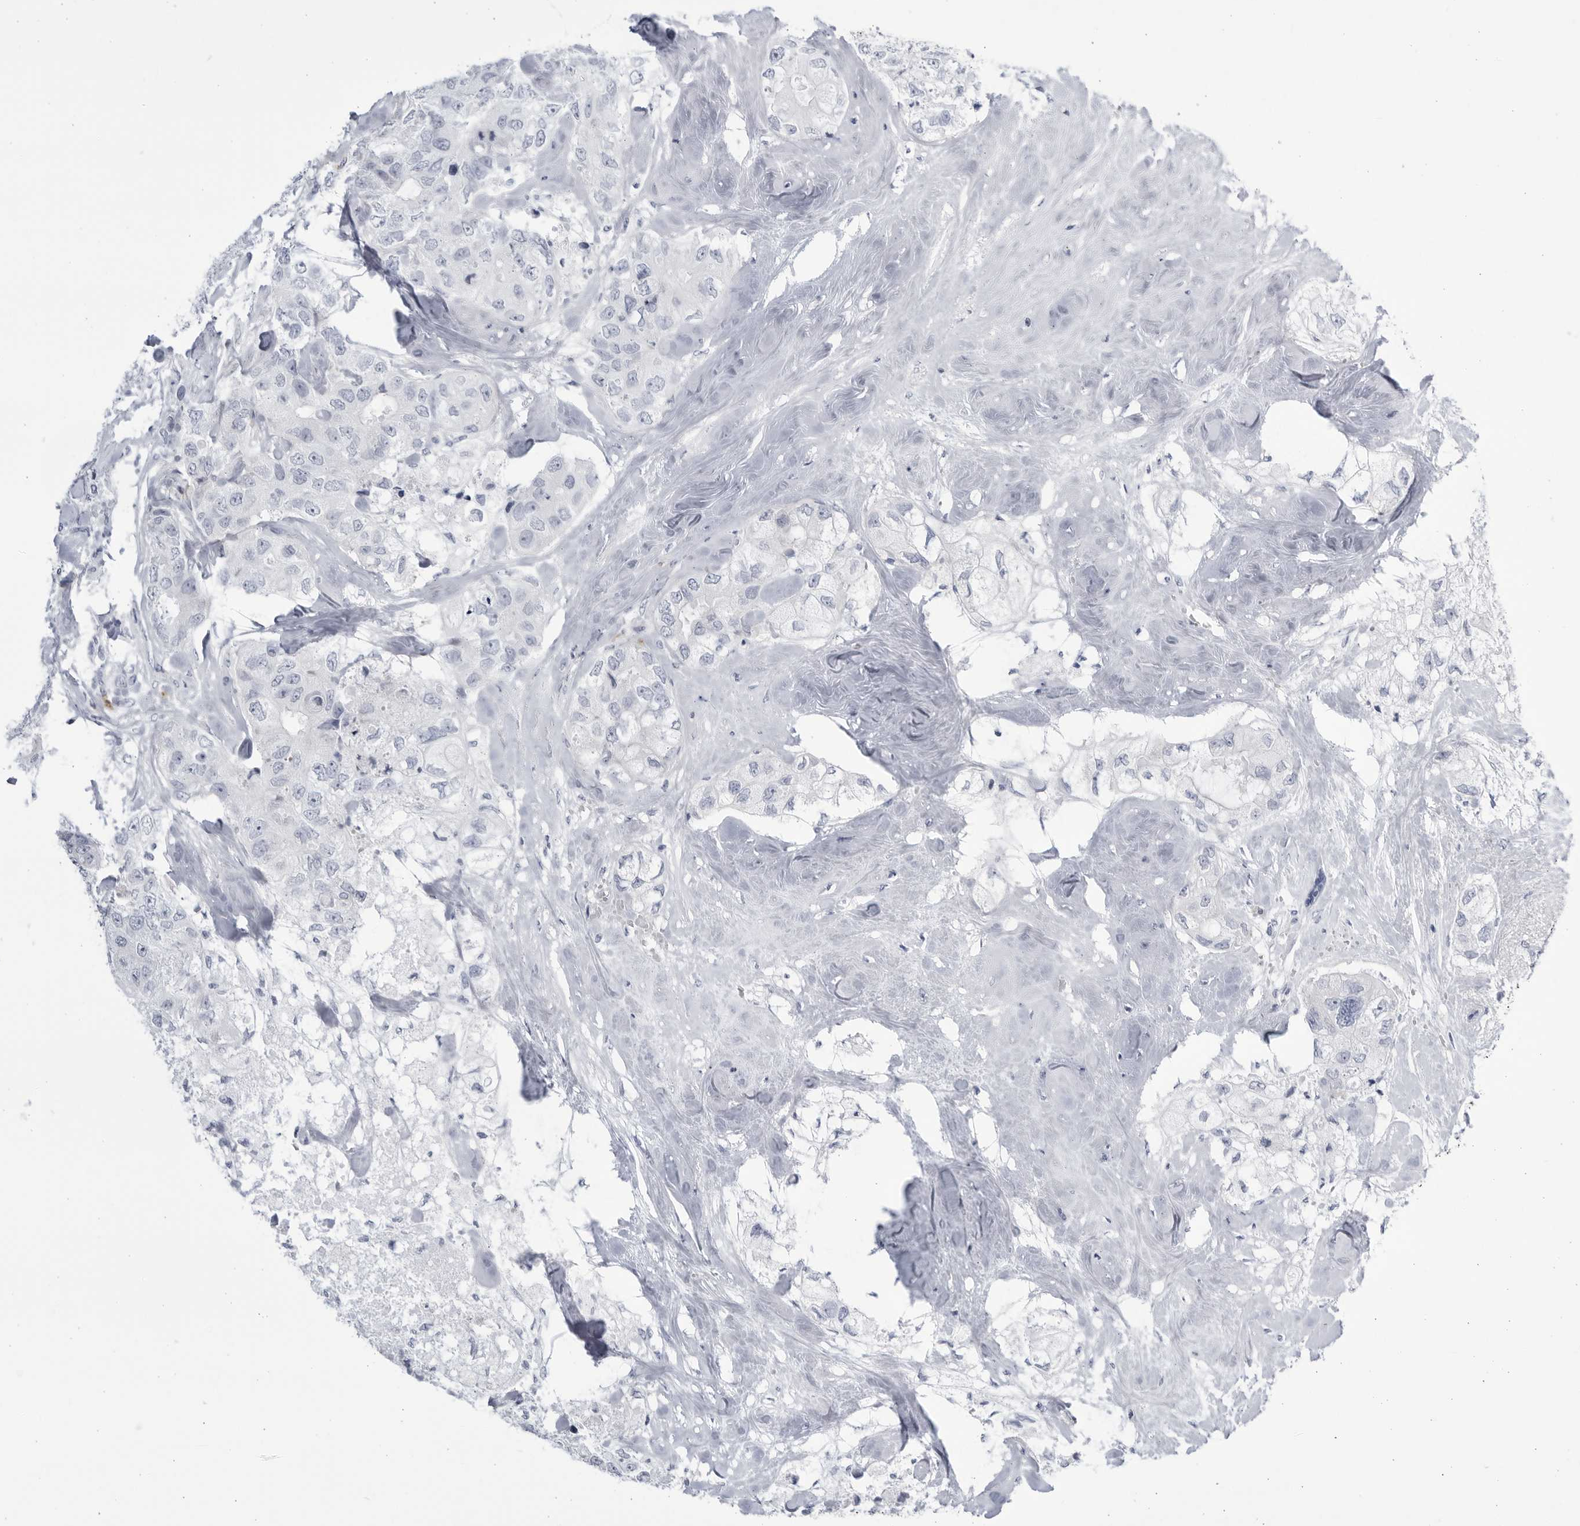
{"staining": {"intensity": "negative", "quantity": "none", "location": "none"}, "tissue": "breast cancer", "cell_type": "Tumor cells", "image_type": "cancer", "snomed": [{"axis": "morphology", "description": "Duct carcinoma"}, {"axis": "topography", "description": "Breast"}], "caption": "Immunohistochemistry (IHC) photomicrograph of human breast intraductal carcinoma stained for a protein (brown), which shows no positivity in tumor cells.", "gene": "CCDC181", "patient": {"sex": "female", "age": 62}}